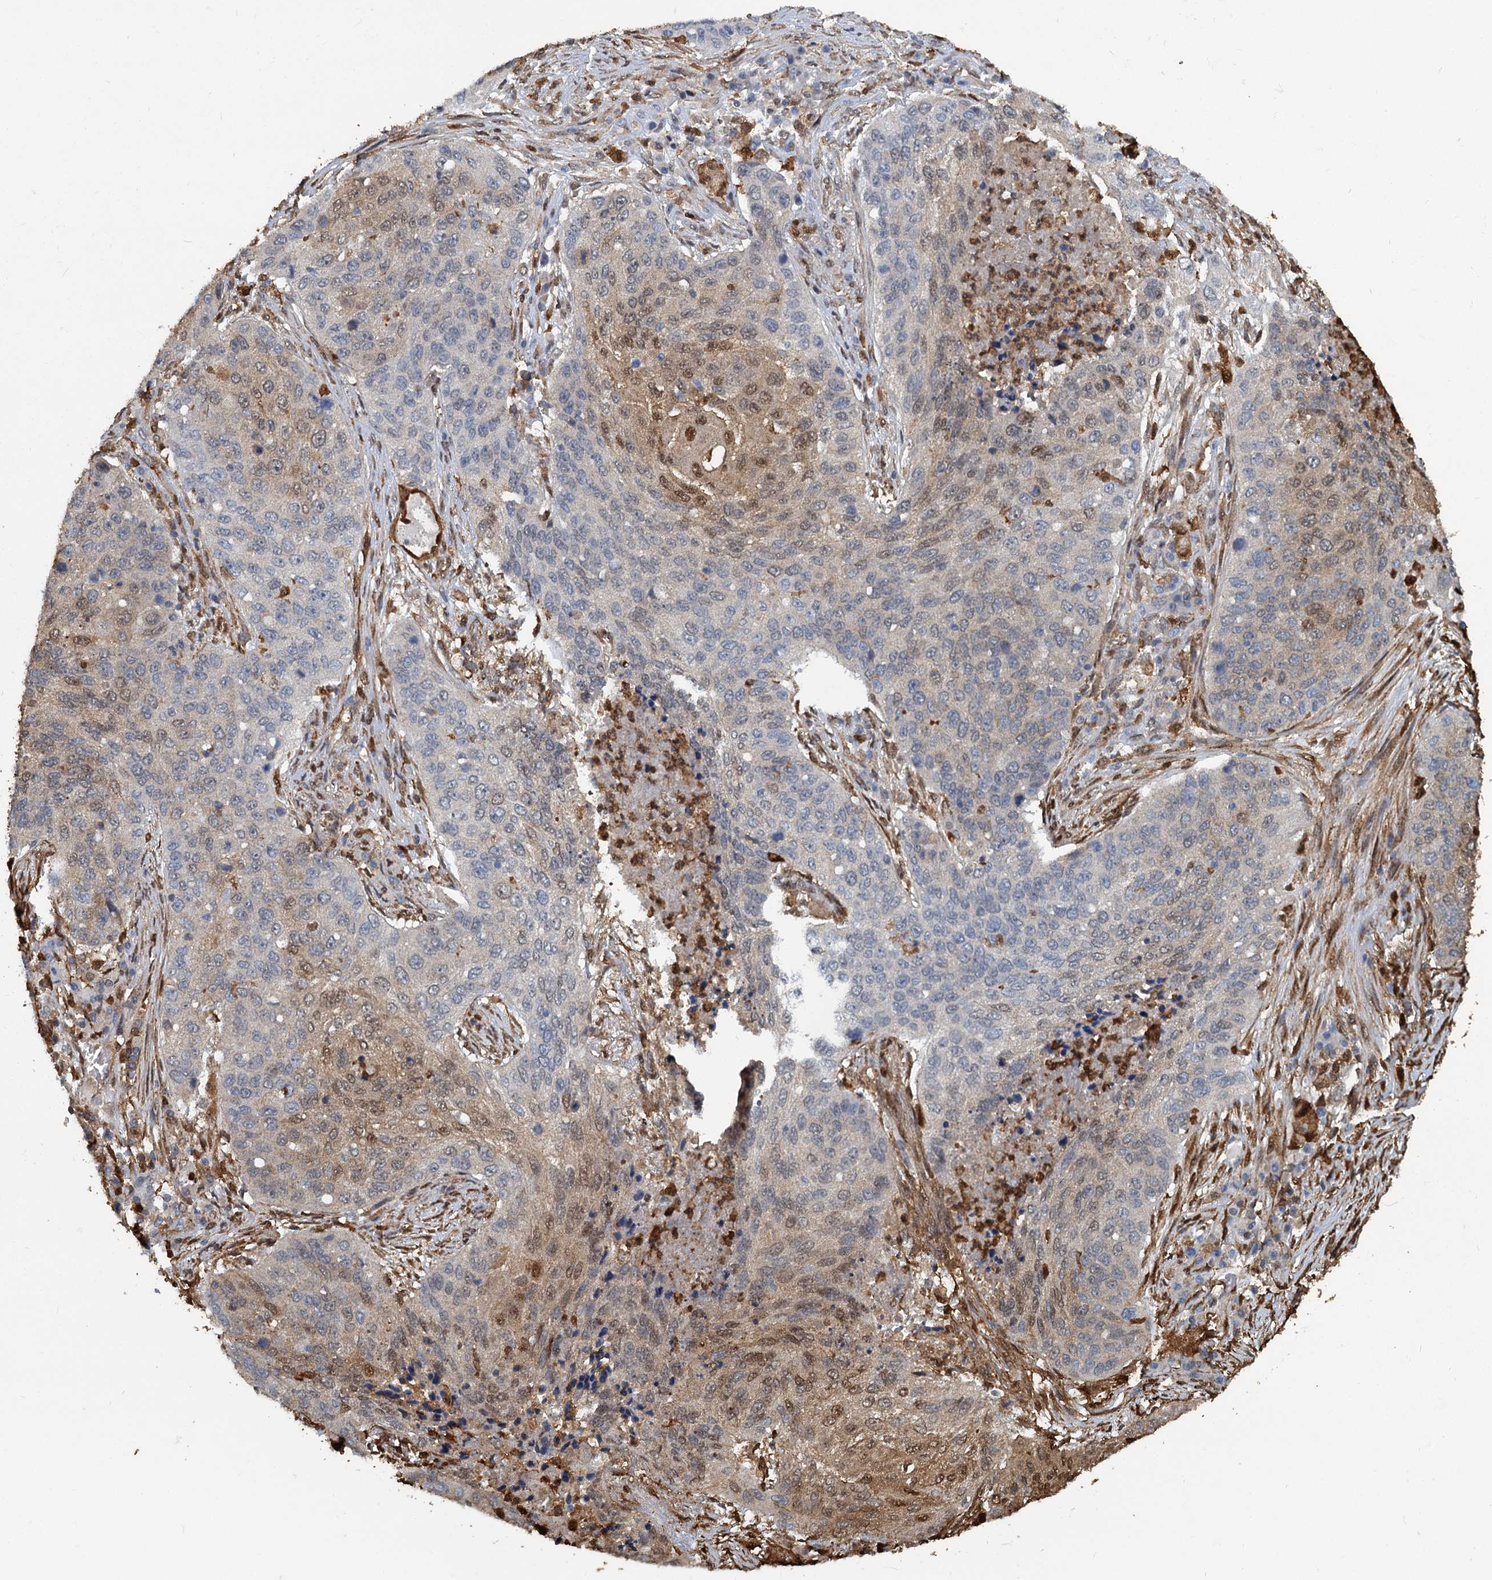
{"staining": {"intensity": "moderate", "quantity": "<25%", "location": "cytoplasmic/membranous,nuclear"}, "tissue": "lung cancer", "cell_type": "Tumor cells", "image_type": "cancer", "snomed": [{"axis": "morphology", "description": "Squamous cell carcinoma, NOS"}, {"axis": "topography", "description": "Lung"}], "caption": "This image shows immunohistochemistry staining of lung cancer (squamous cell carcinoma), with low moderate cytoplasmic/membranous and nuclear staining in approximately <25% of tumor cells.", "gene": "S100A6", "patient": {"sex": "female", "age": 63}}